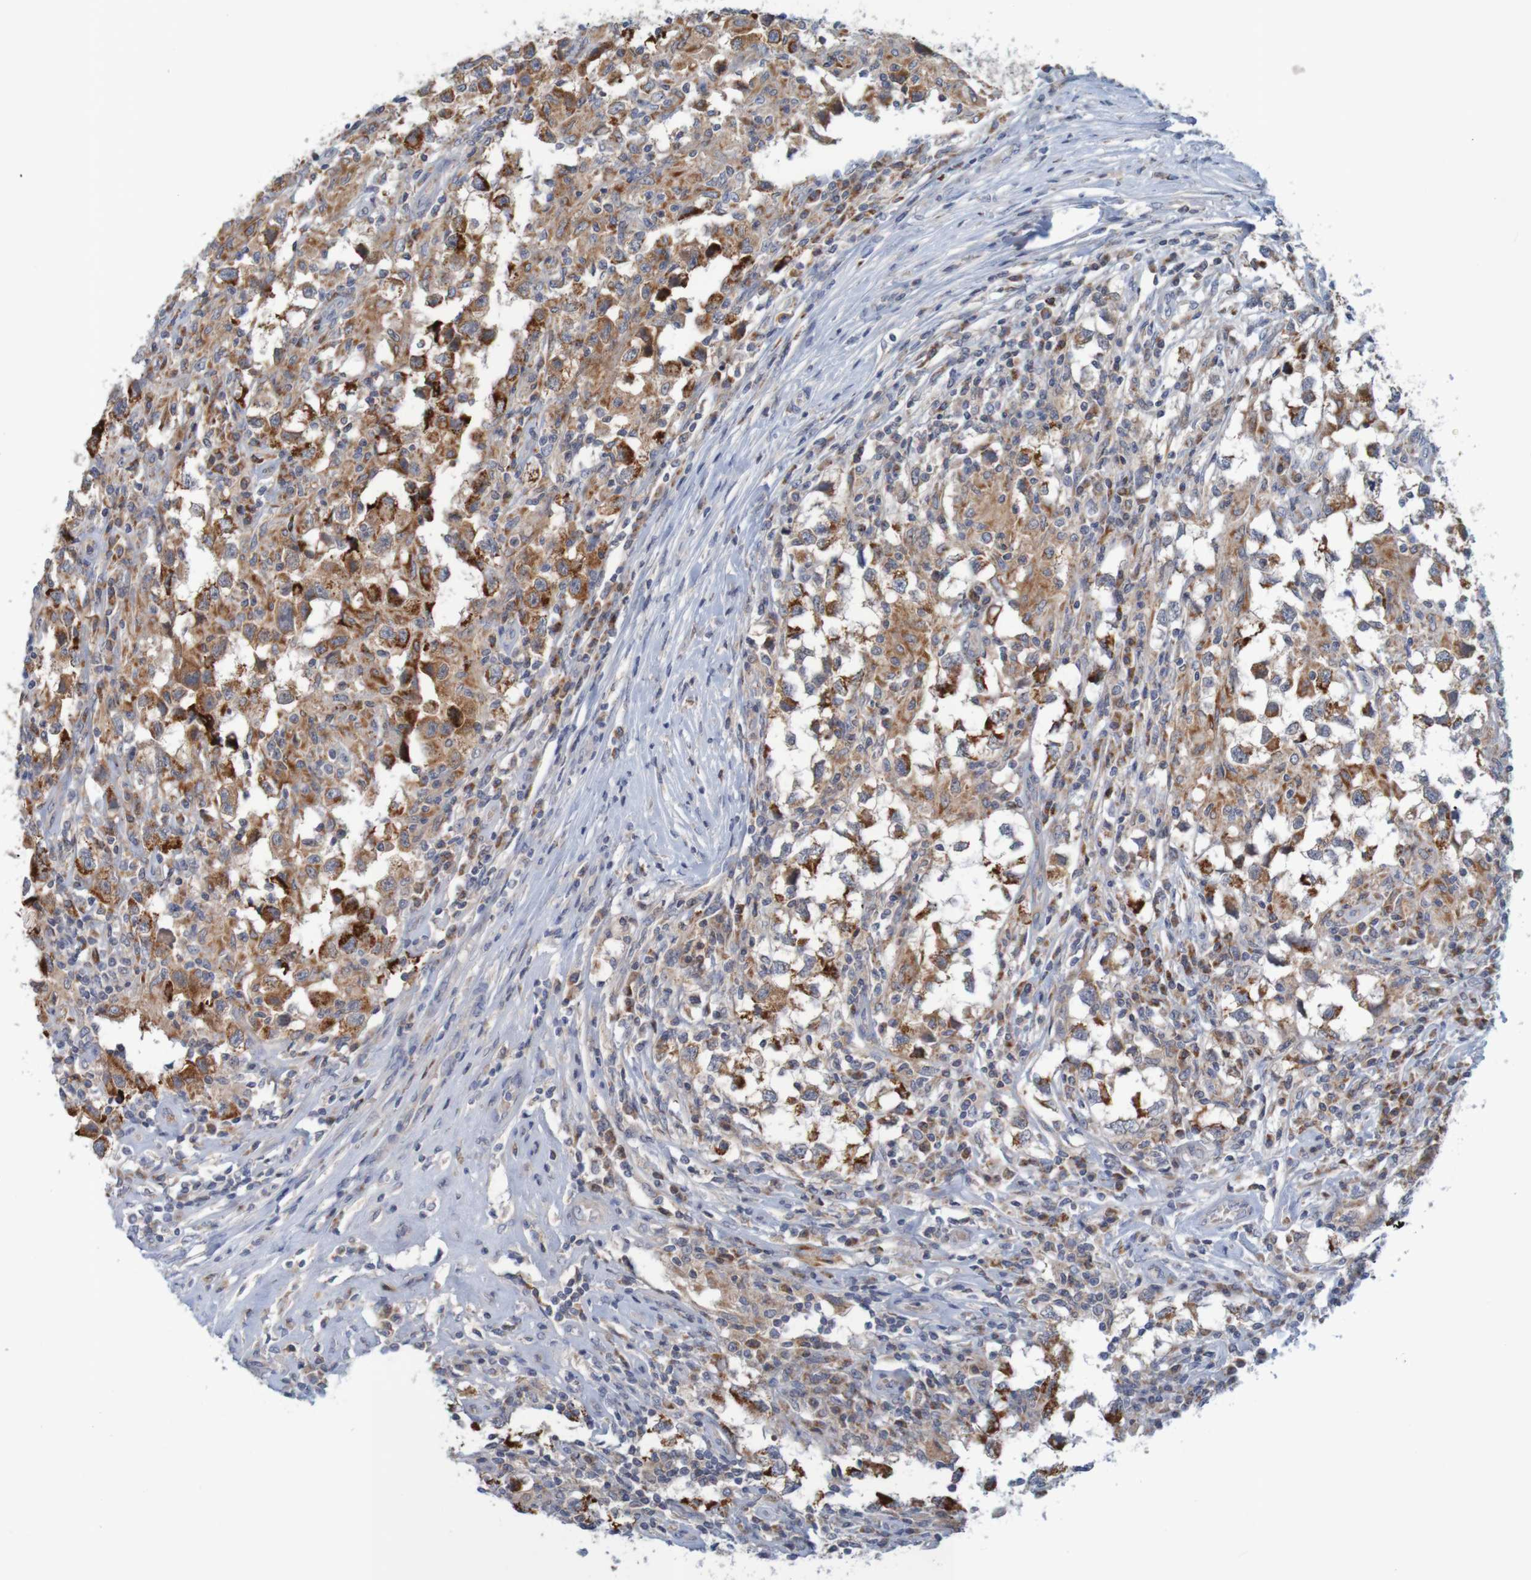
{"staining": {"intensity": "strong", "quantity": ">75%", "location": "cytoplasmic/membranous"}, "tissue": "testis cancer", "cell_type": "Tumor cells", "image_type": "cancer", "snomed": [{"axis": "morphology", "description": "Carcinoma, Embryonal, NOS"}, {"axis": "topography", "description": "Testis"}], "caption": "Protein staining demonstrates strong cytoplasmic/membranous staining in approximately >75% of tumor cells in testis embryonal carcinoma. Ihc stains the protein in brown and the nuclei are stained blue.", "gene": "NAV2", "patient": {"sex": "male", "age": 21}}